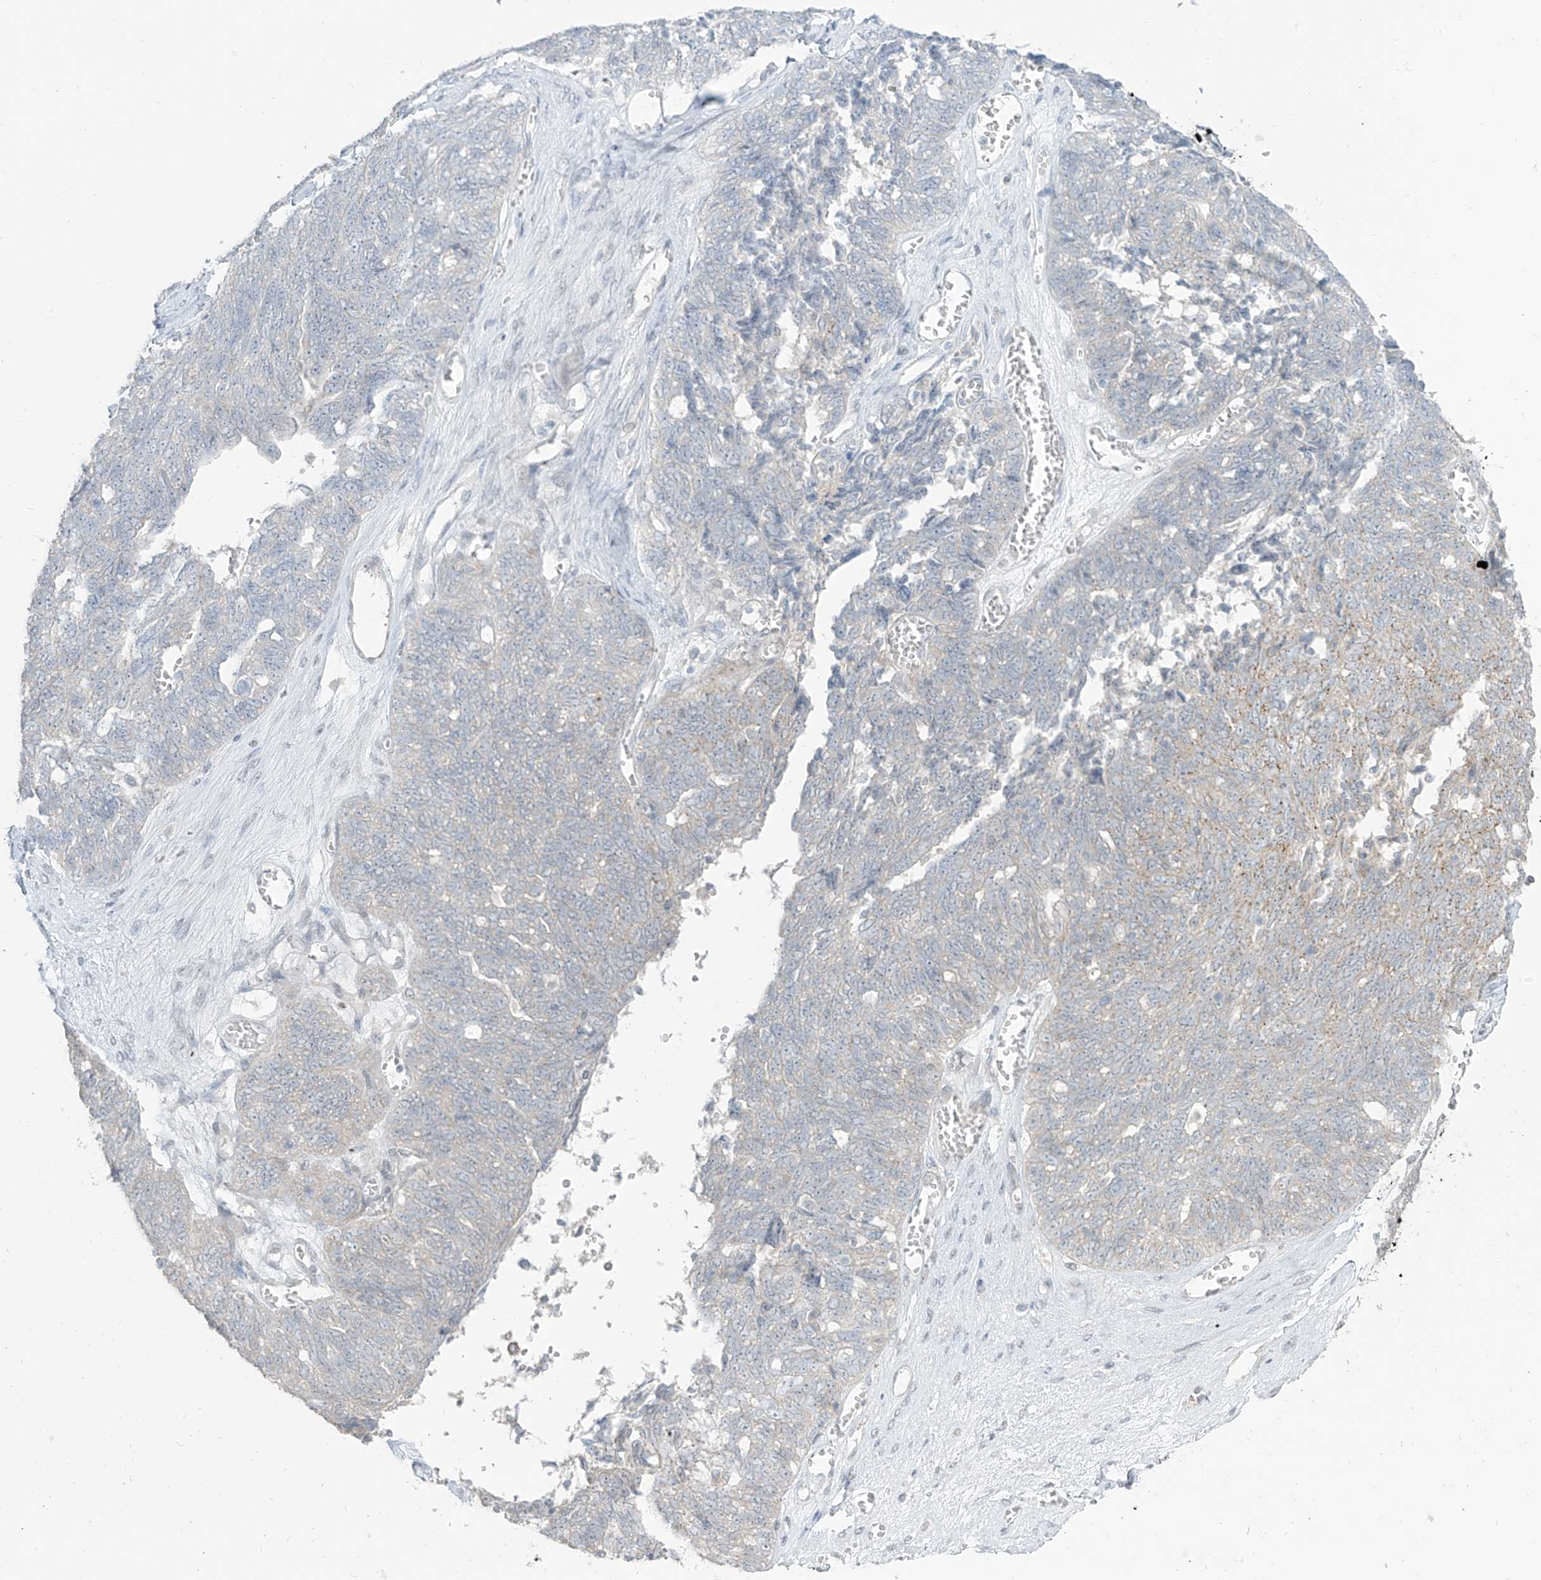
{"staining": {"intensity": "weak", "quantity": "<25%", "location": "cytoplasmic/membranous"}, "tissue": "ovarian cancer", "cell_type": "Tumor cells", "image_type": "cancer", "snomed": [{"axis": "morphology", "description": "Cystadenocarcinoma, serous, NOS"}, {"axis": "topography", "description": "Ovary"}], "caption": "Serous cystadenocarcinoma (ovarian) was stained to show a protein in brown. There is no significant expression in tumor cells.", "gene": "PRDM6", "patient": {"sex": "female", "age": 79}}